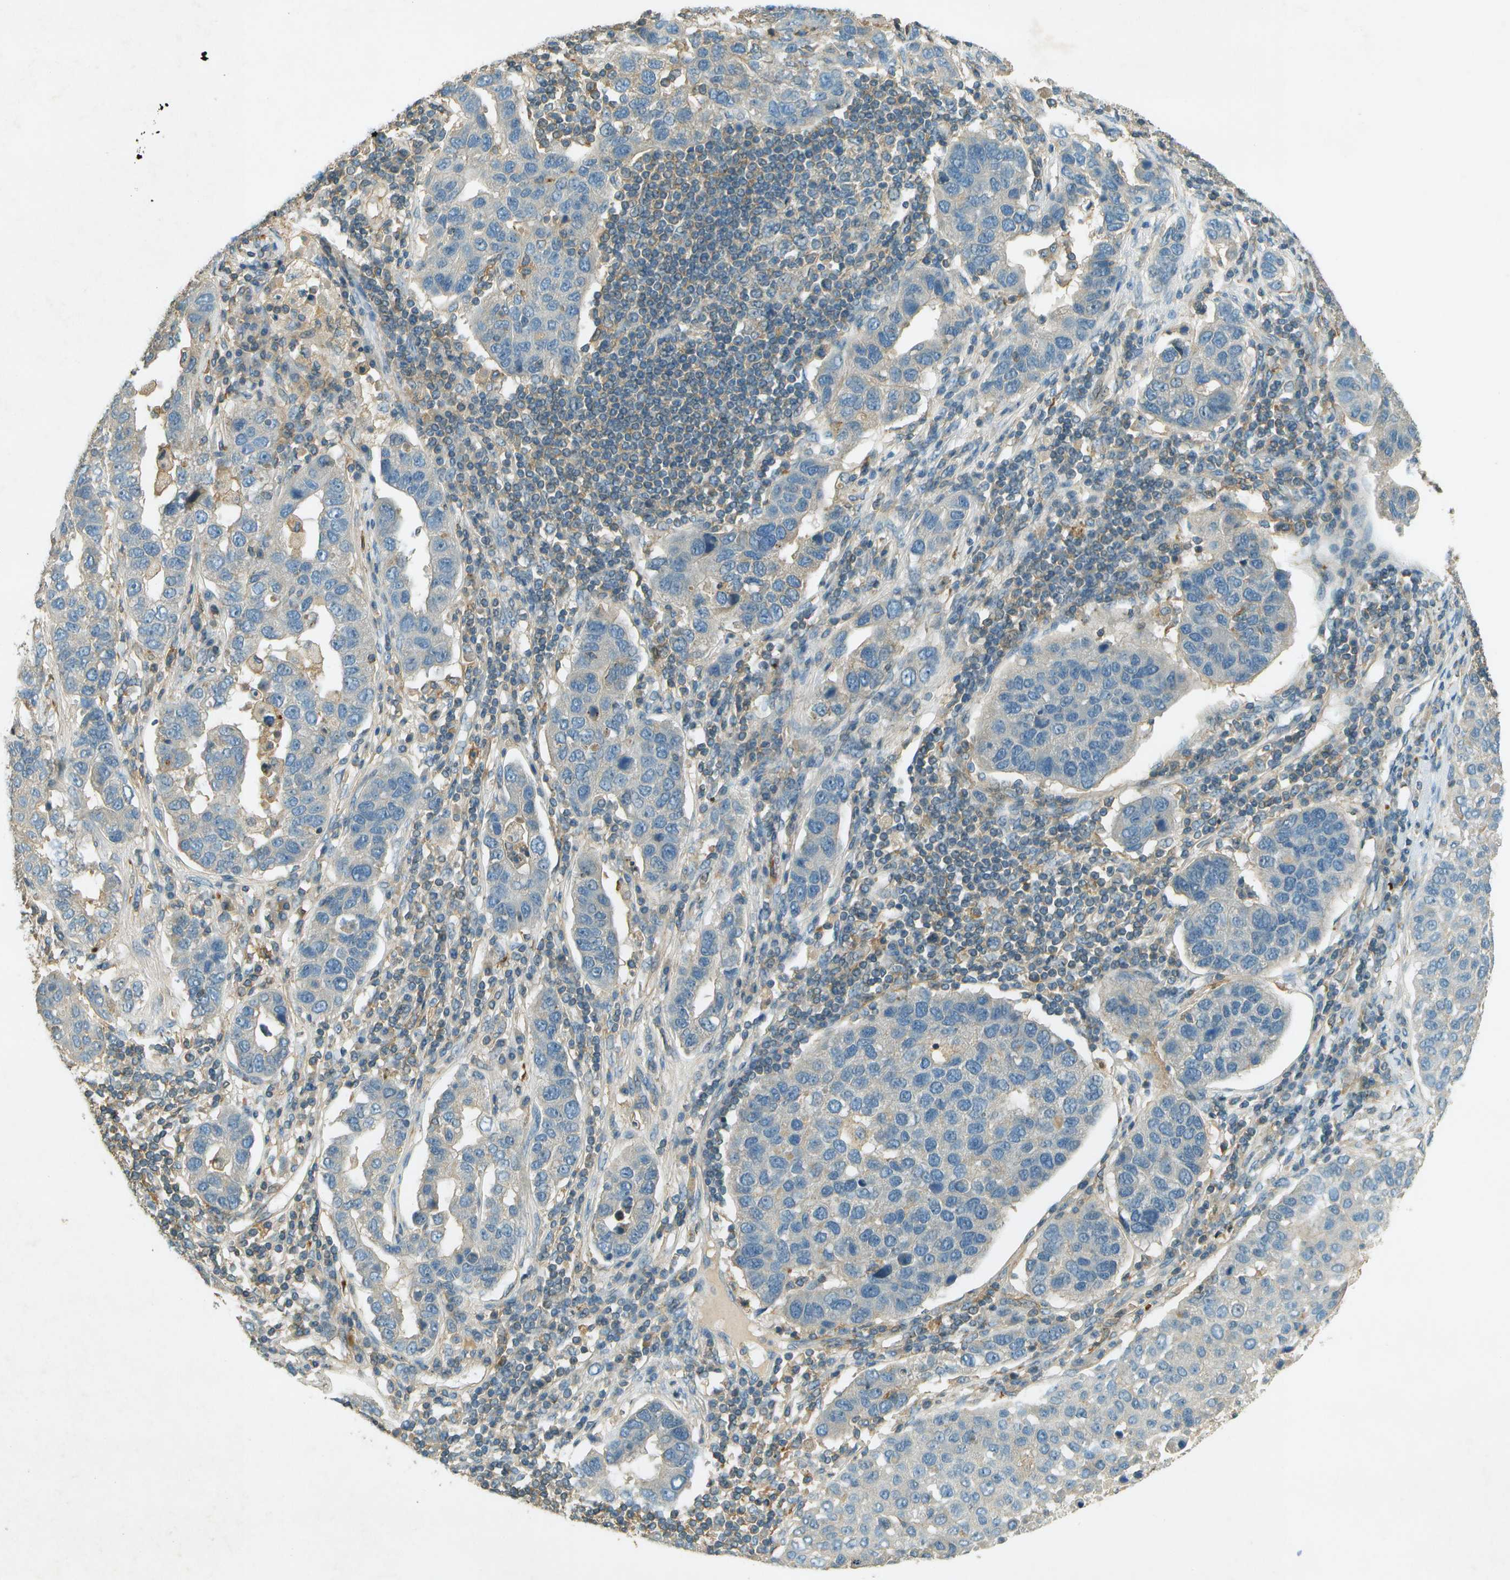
{"staining": {"intensity": "negative", "quantity": "none", "location": "none"}, "tissue": "pancreatic cancer", "cell_type": "Tumor cells", "image_type": "cancer", "snomed": [{"axis": "morphology", "description": "Adenocarcinoma, NOS"}, {"axis": "topography", "description": "Pancreas"}], "caption": "Pancreatic cancer was stained to show a protein in brown. There is no significant positivity in tumor cells.", "gene": "NUDT4", "patient": {"sex": "female", "age": 61}}